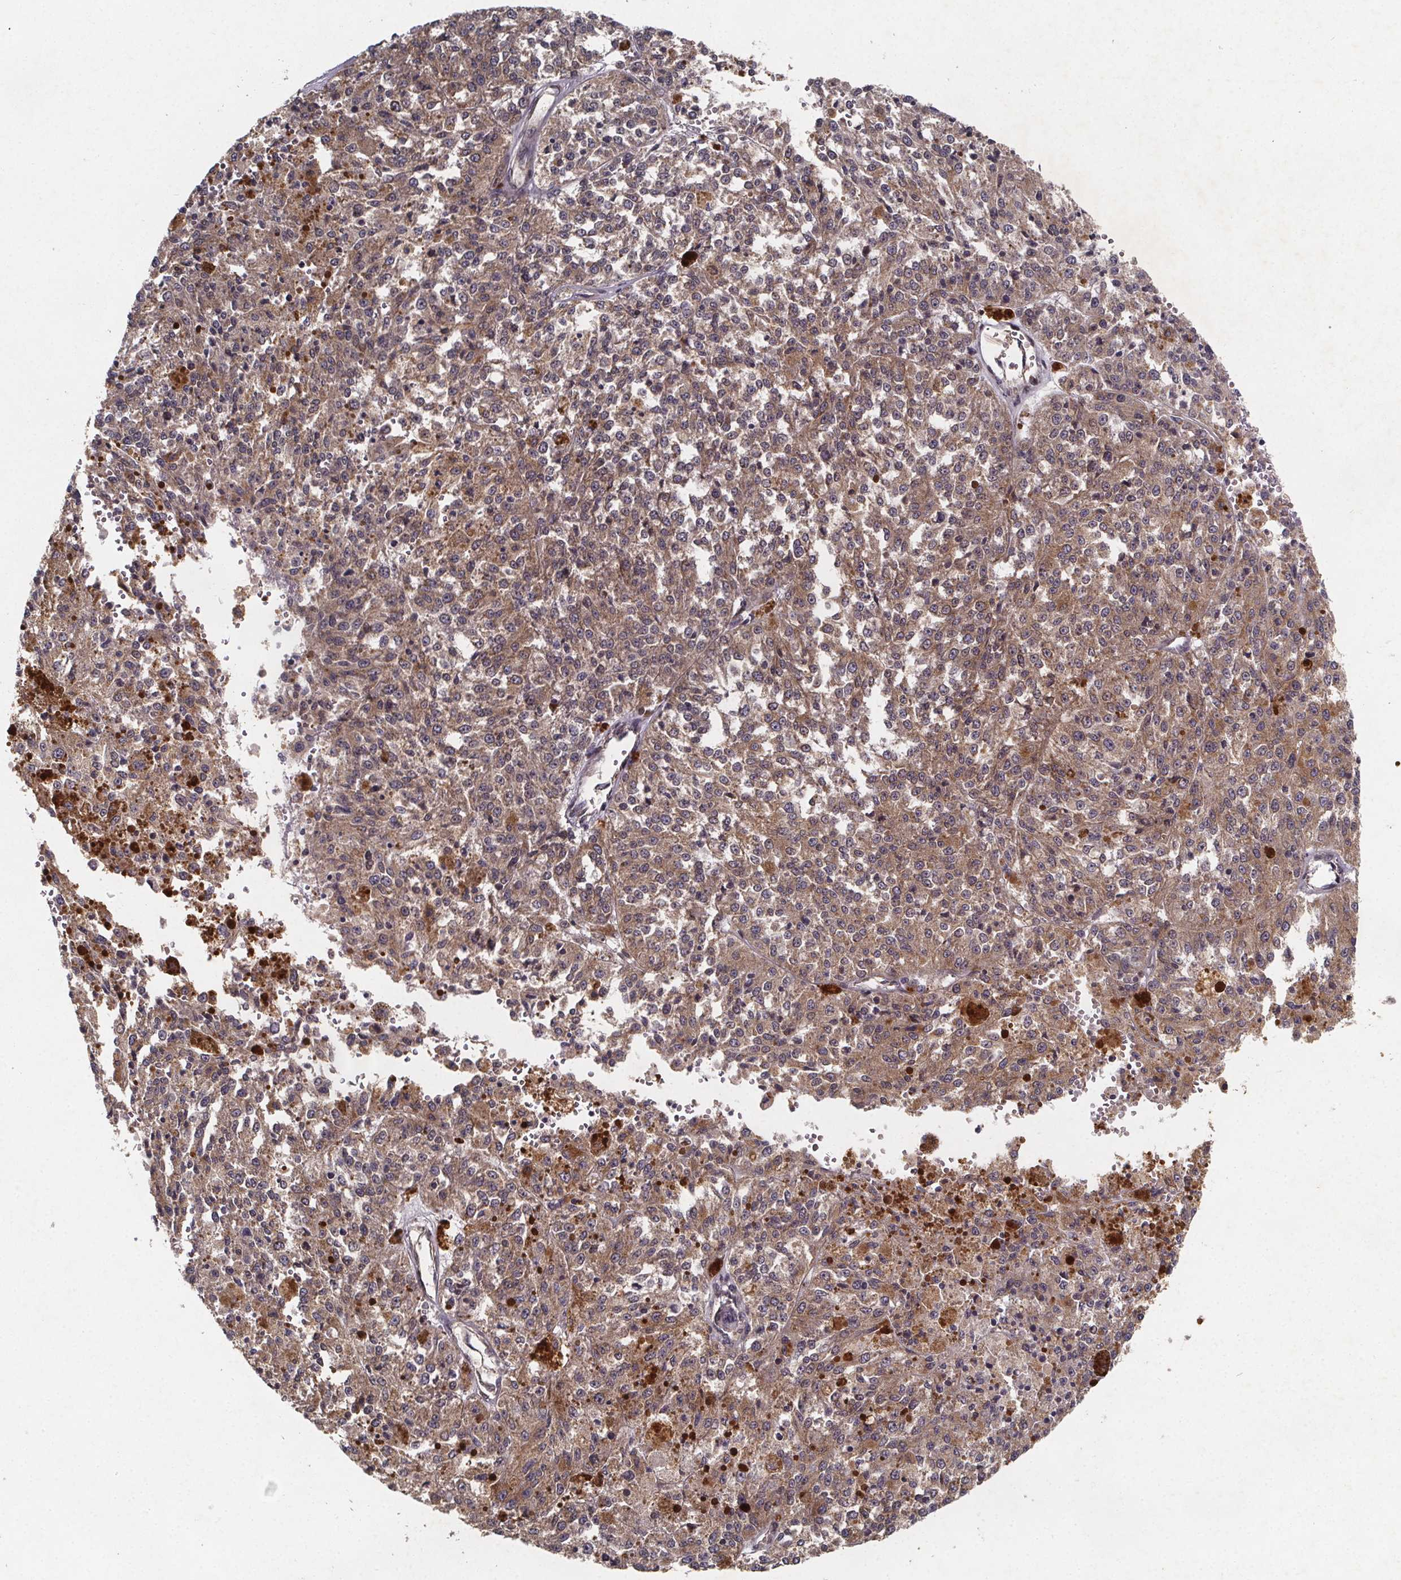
{"staining": {"intensity": "moderate", "quantity": "25%-75%", "location": "cytoplasmic/membranous"}, "tissue": "melanoma", "cell_type": "Tumor cells", "image_type": "cancer", "snomed": [{"axis": "morphology", "description": "Malignant melanoma, Metastatic site"}, {"axis": "topography", "description": "Lymph node"}], "caption": "Melanoma stained with a brown dye shows moderate cytoplasmic/membranous positive staining in about 25%-75% of tumor cells.", "gene": "PIERCE2", "patient": {"sex": "female", "age": 64}}